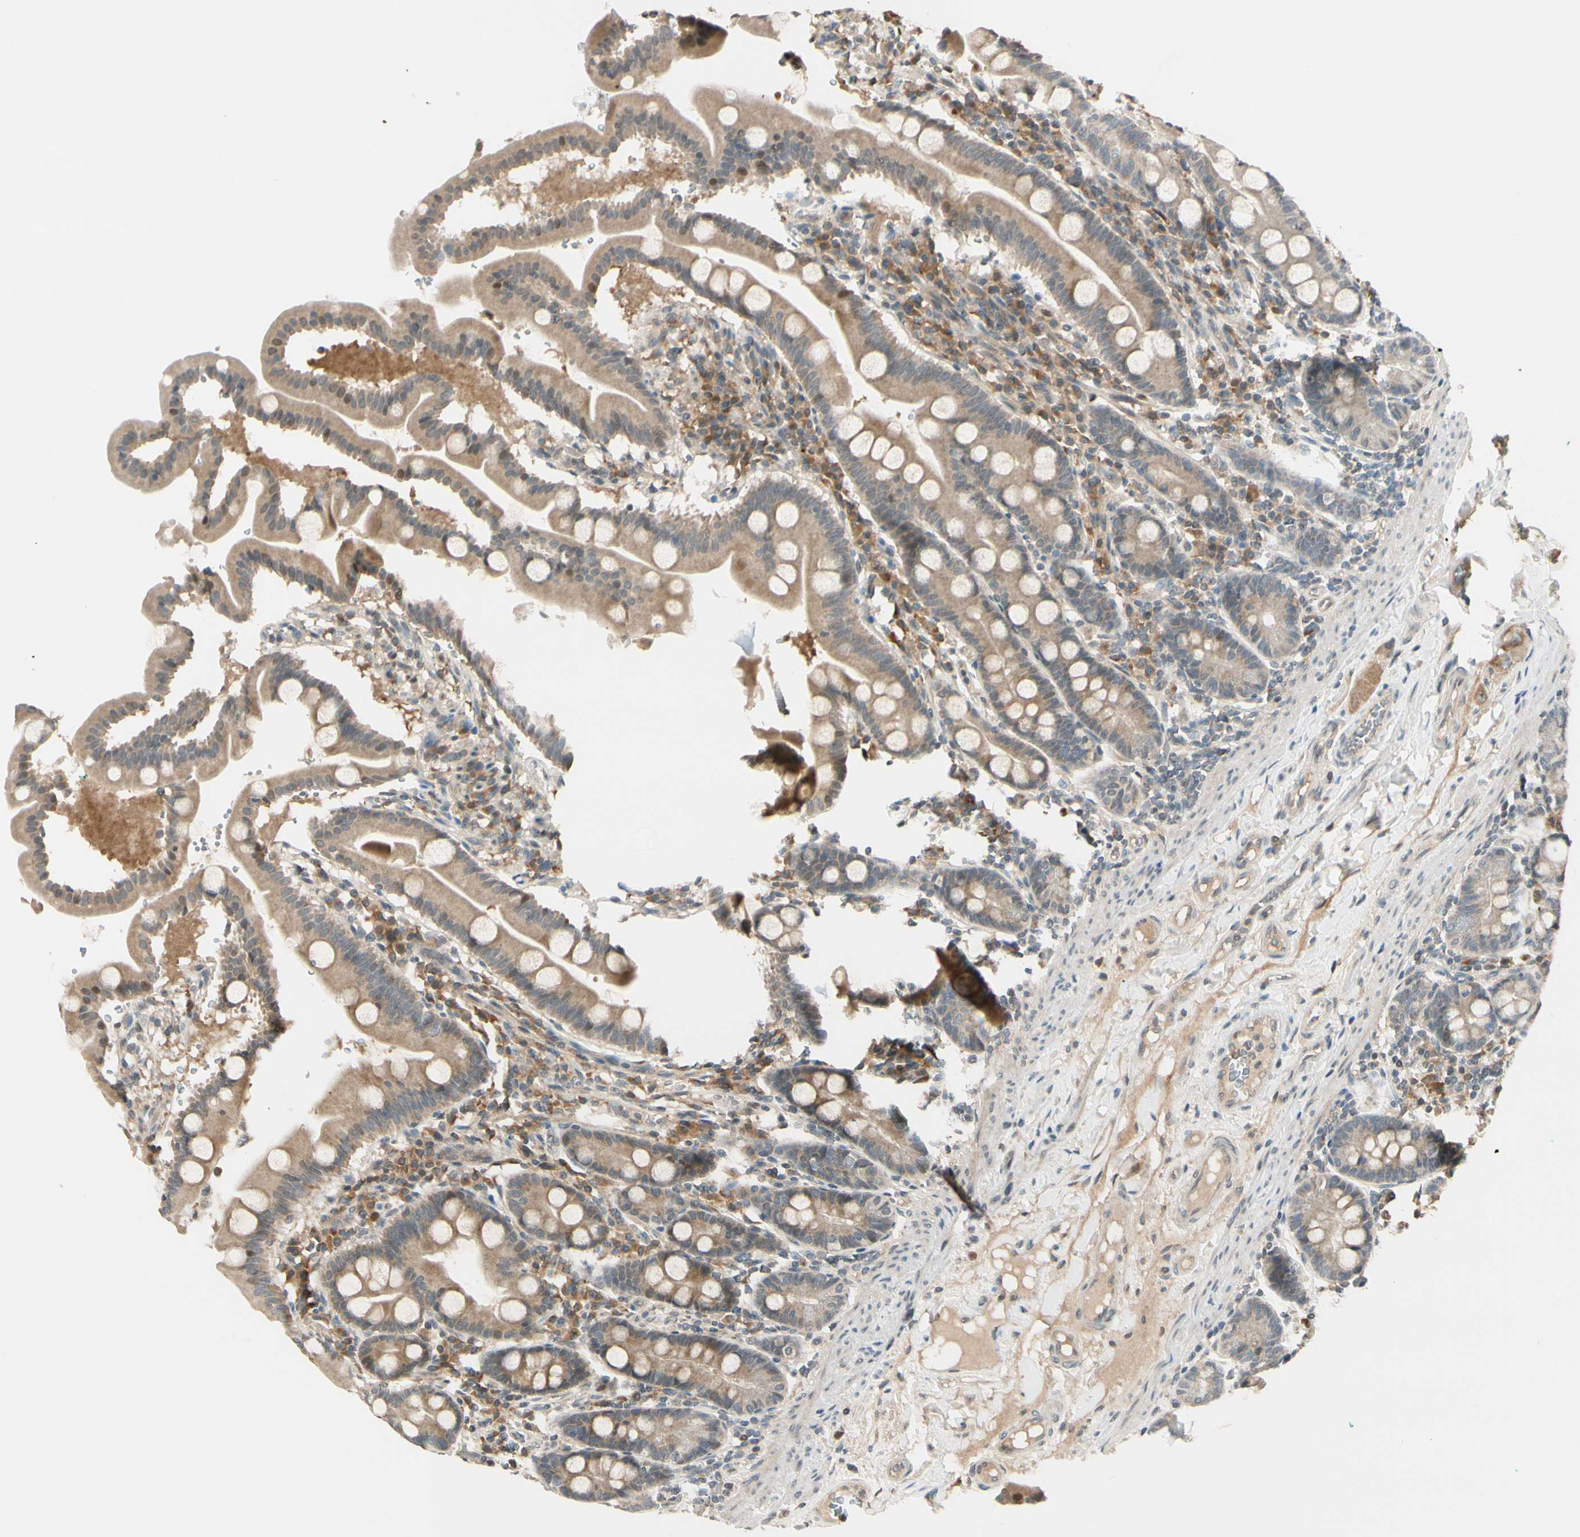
{"staining": {"intensity": "moderate", "quantity": "25%-75%", "location": "cytoplasmic/membranous"}, "tissue": "duodenum", "cell_type": "Glandular cells", "image_type": "normal", "snomed": [{"axis": "morphology", "description": "Normal tissue, NOS"}, {"axis": "topography", "description": "Duodenum"}], "caption": "Duodenum stained with a brown dye demonstrates moderate cytoplasmic/membranous positive staining in about 25%-75% of glandular cells.", "gene": "FGF10", "patient": {"sex": "male", "age": 50}}